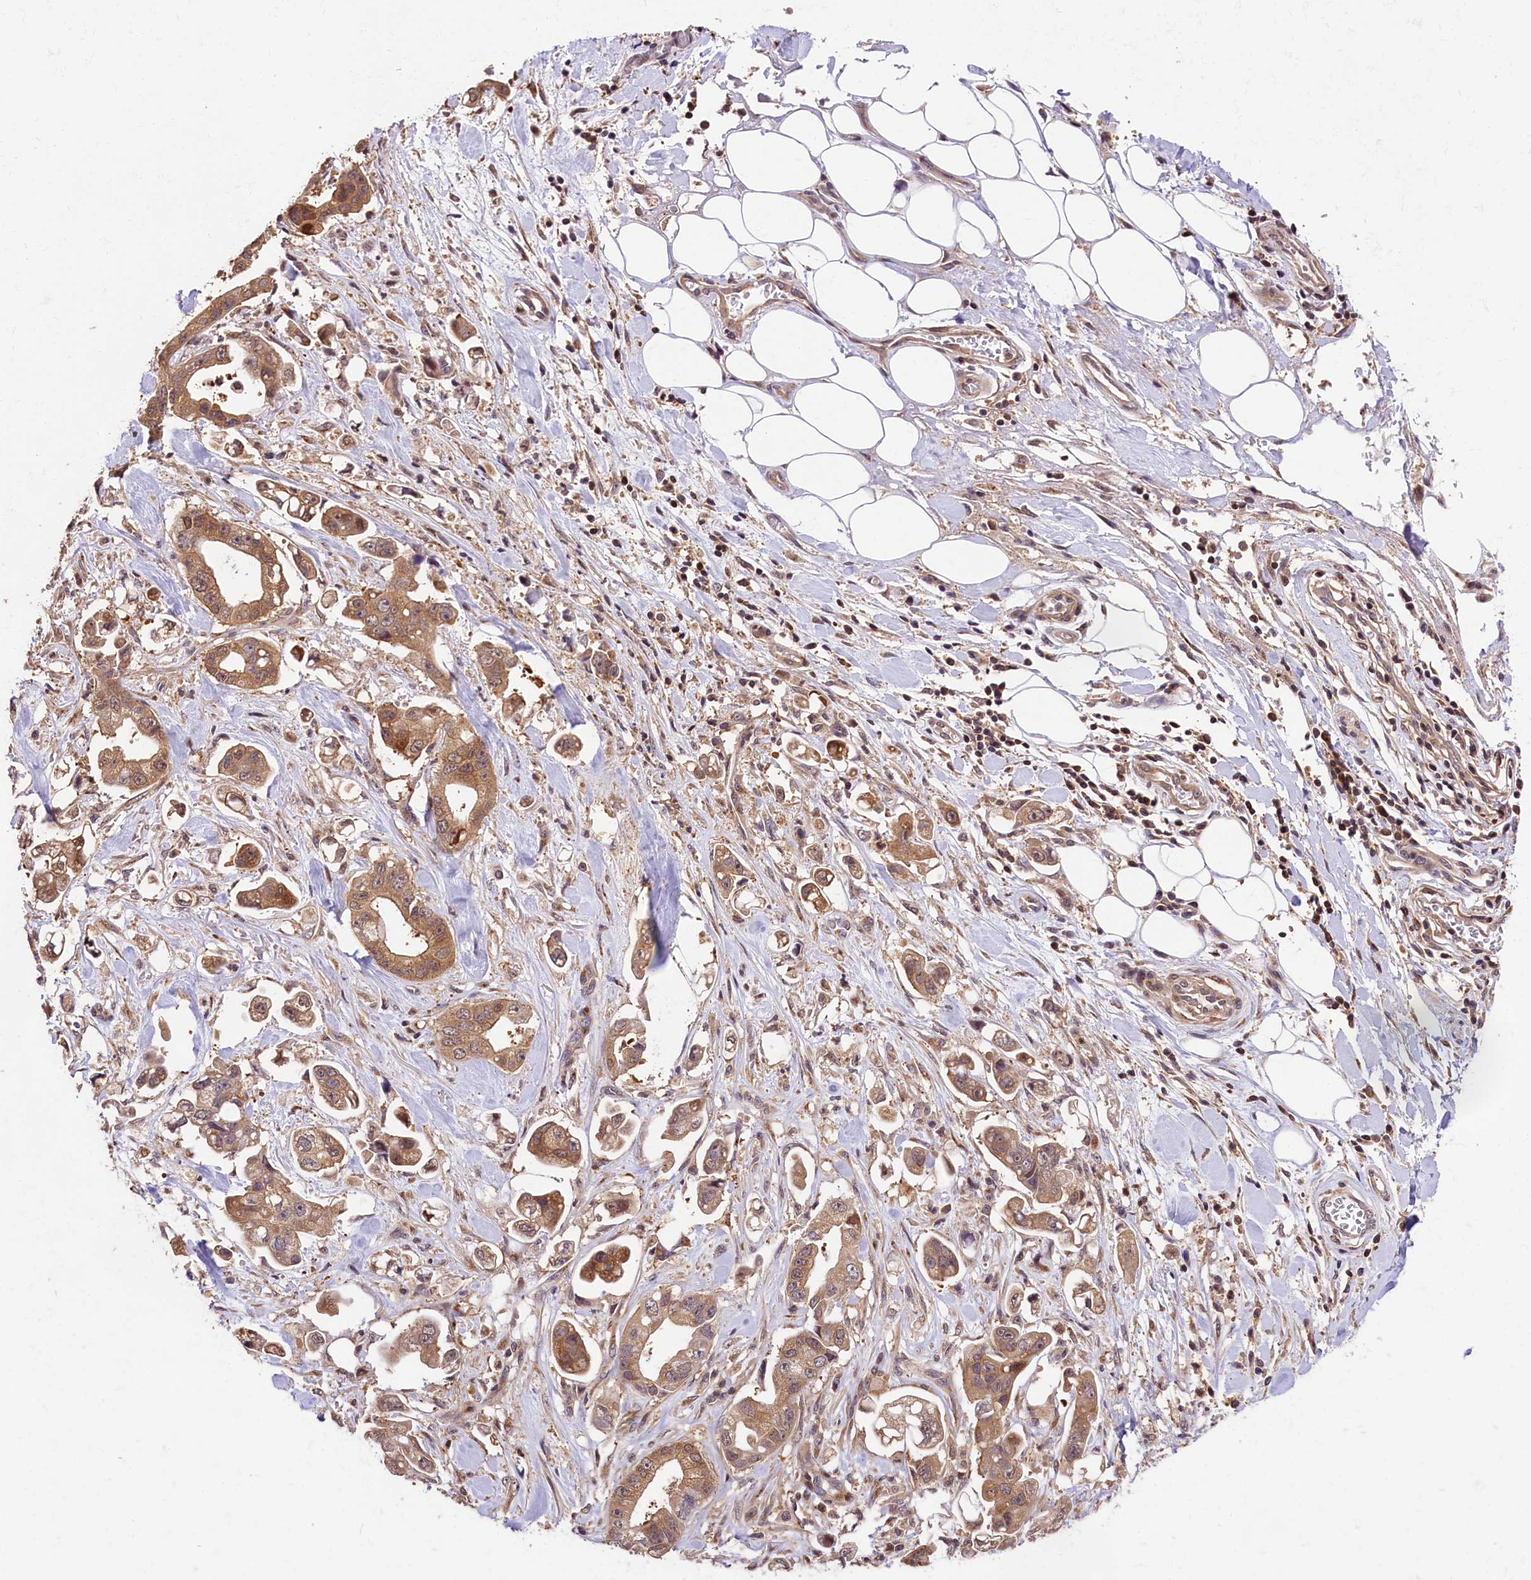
{"staining": {"intensity": "moderate", "quantity": ">75%", "location": "cytoplasmic/membranous"}, "tissue": "stomach cancer", "cell_type": "Tumor cells", "image_type": "cancer", "snomed": [{"axis": "morphology", "description": "Adenocarcinoma, NOS"}, {"axis": "topography", "description": "Stomach"}], "caption": "DAB immunohistochemical staining of adenocarcinoma (stomach) demonstrates moderate cytoplasmic/membranous protein positivity in about >75% of tumor cells.", "gene": "CHORDC1", "patient": {"sex": "male", "age": 62}}